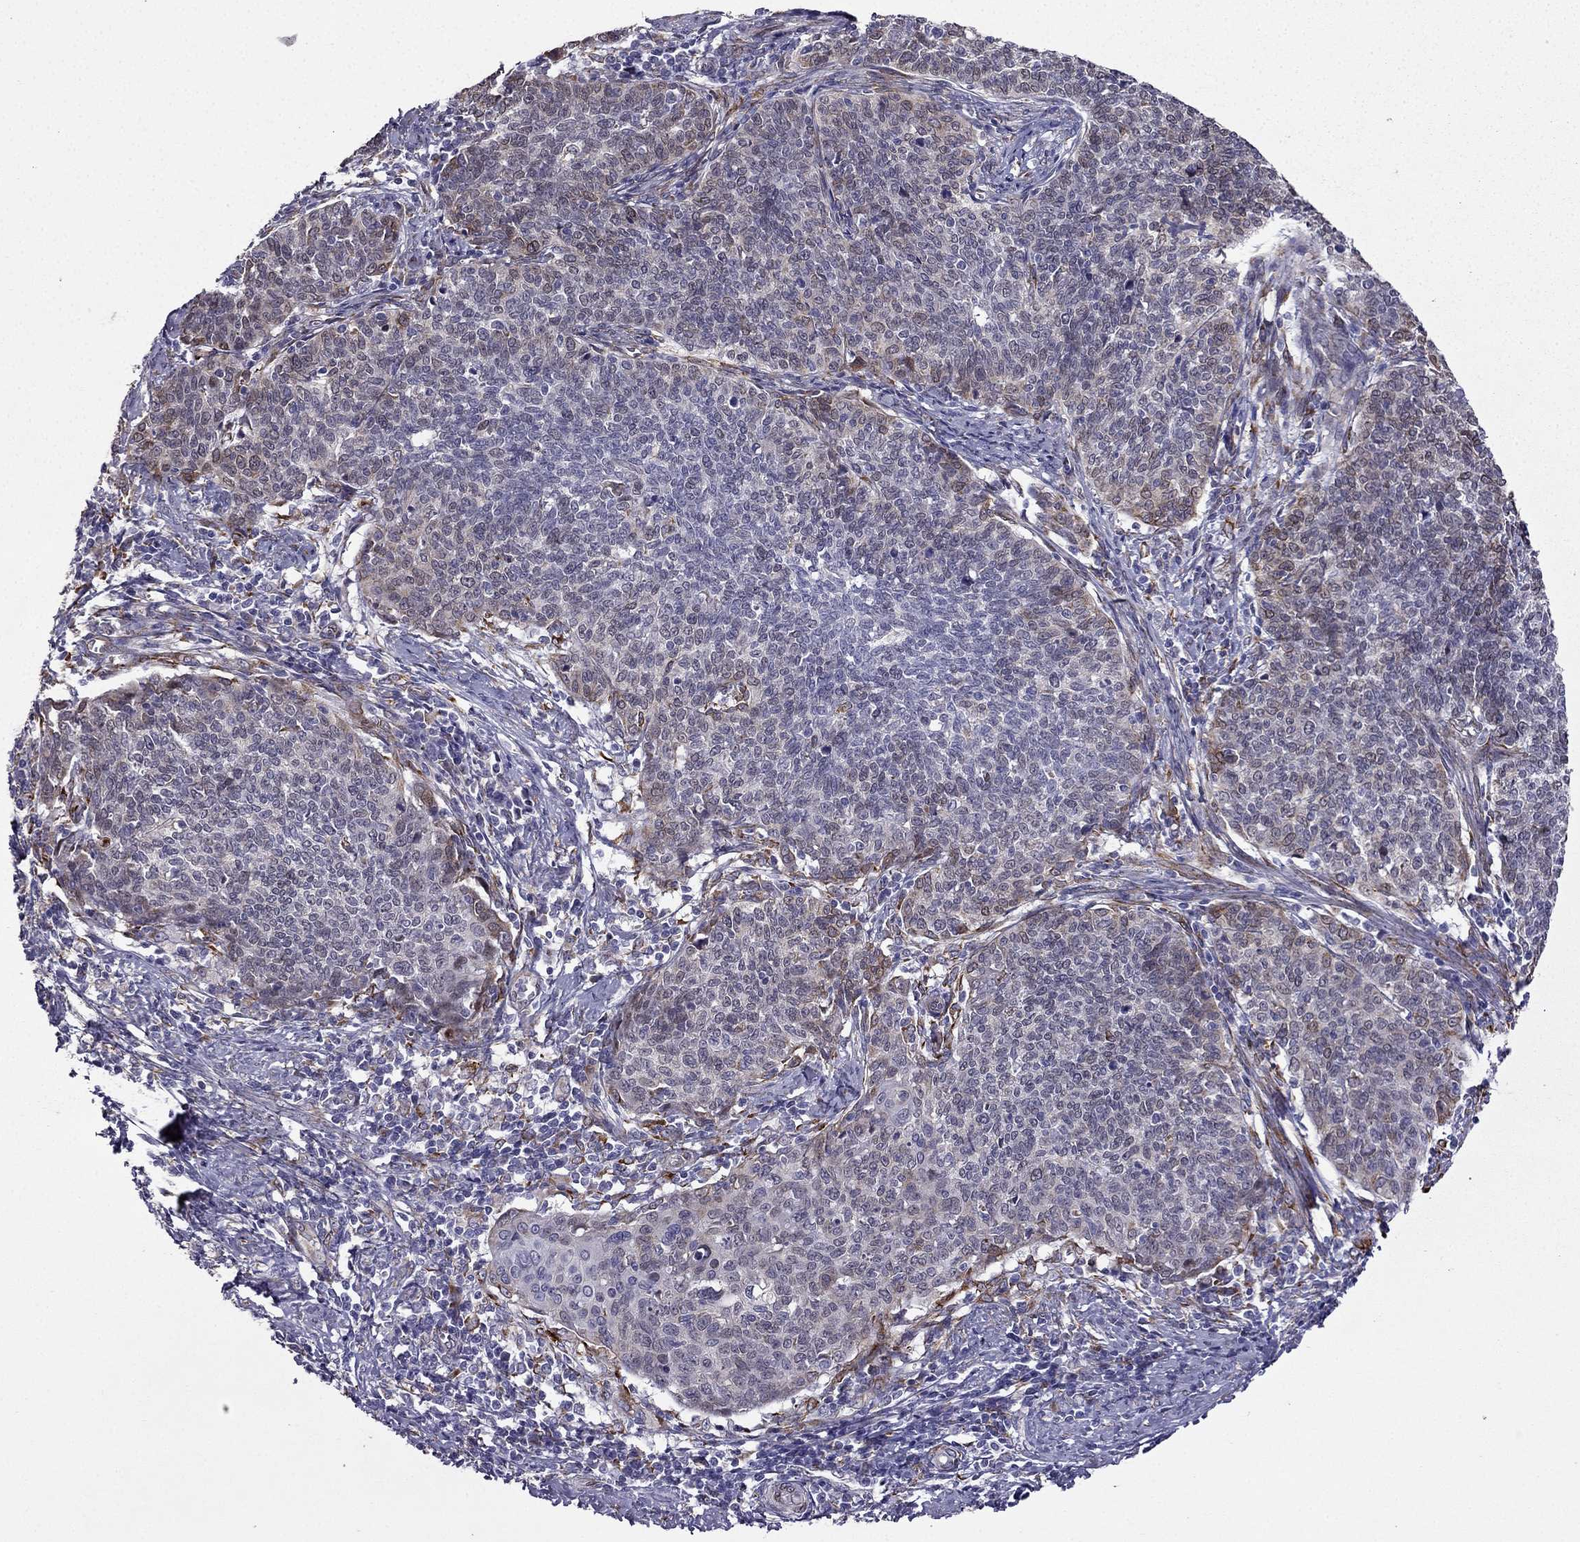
{"staining": {"intensity": "moderate", "quantity": "<25%", "location": "cytoplasmic/membranous"}, "tissue": "cervical cancer", "cell_type": "Tumor cells", "image_type": "cancer", "snomed": [{"axis": "morphology", "description": "Squamous cell carcinoma, NOS"}, {"axis": "topography", "description": "Cervix"}], "caption": "Squamous cell carcinoma (cervical) stained for a protein (brown) displays moderate cytoplasmic/membranous positive positivity in about <25% of tumor cells.", "gene": "IKBIP", "patient": {"sex": "female", "age": 39}}